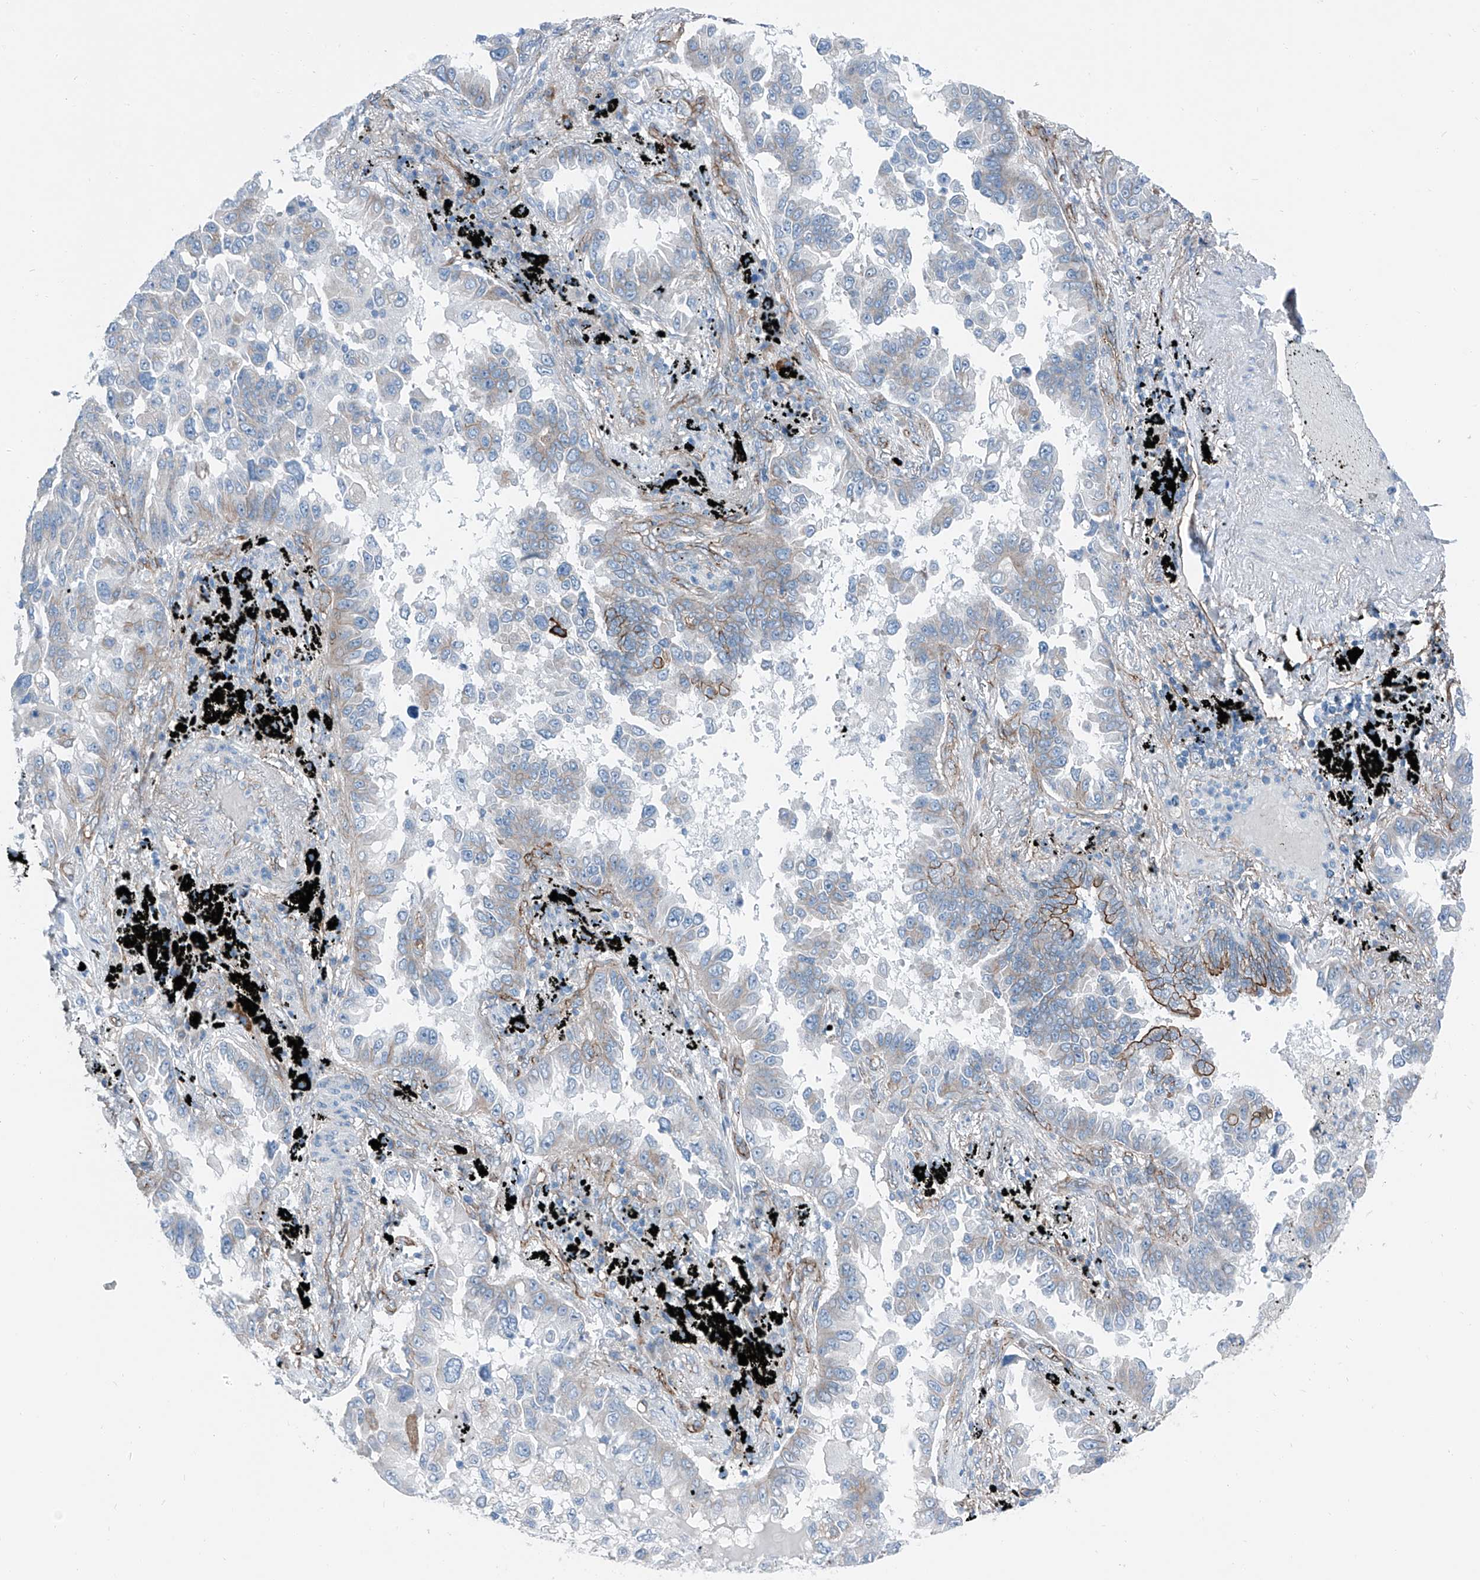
{"staining": {"intensity": "weak", "quantity": "<25%", "location": "cytoplasmic/membranous"}, "tissue": "lung cancer", "cell_type": "Tumor cells", "image_type": "cancer", "snomed": [{"axis": "morphology", "description": "Adenocarcinoma, NOS"}, {"axis": "topography", "description": "Lung"}], "caption": "This is an immunohistochemistry micrograph of human lung cancer (adenocarcinoma). There is no positivity in tumor cells.", "gene": "THEMIS2", "patient": {"sex": "female", "age": 67}}